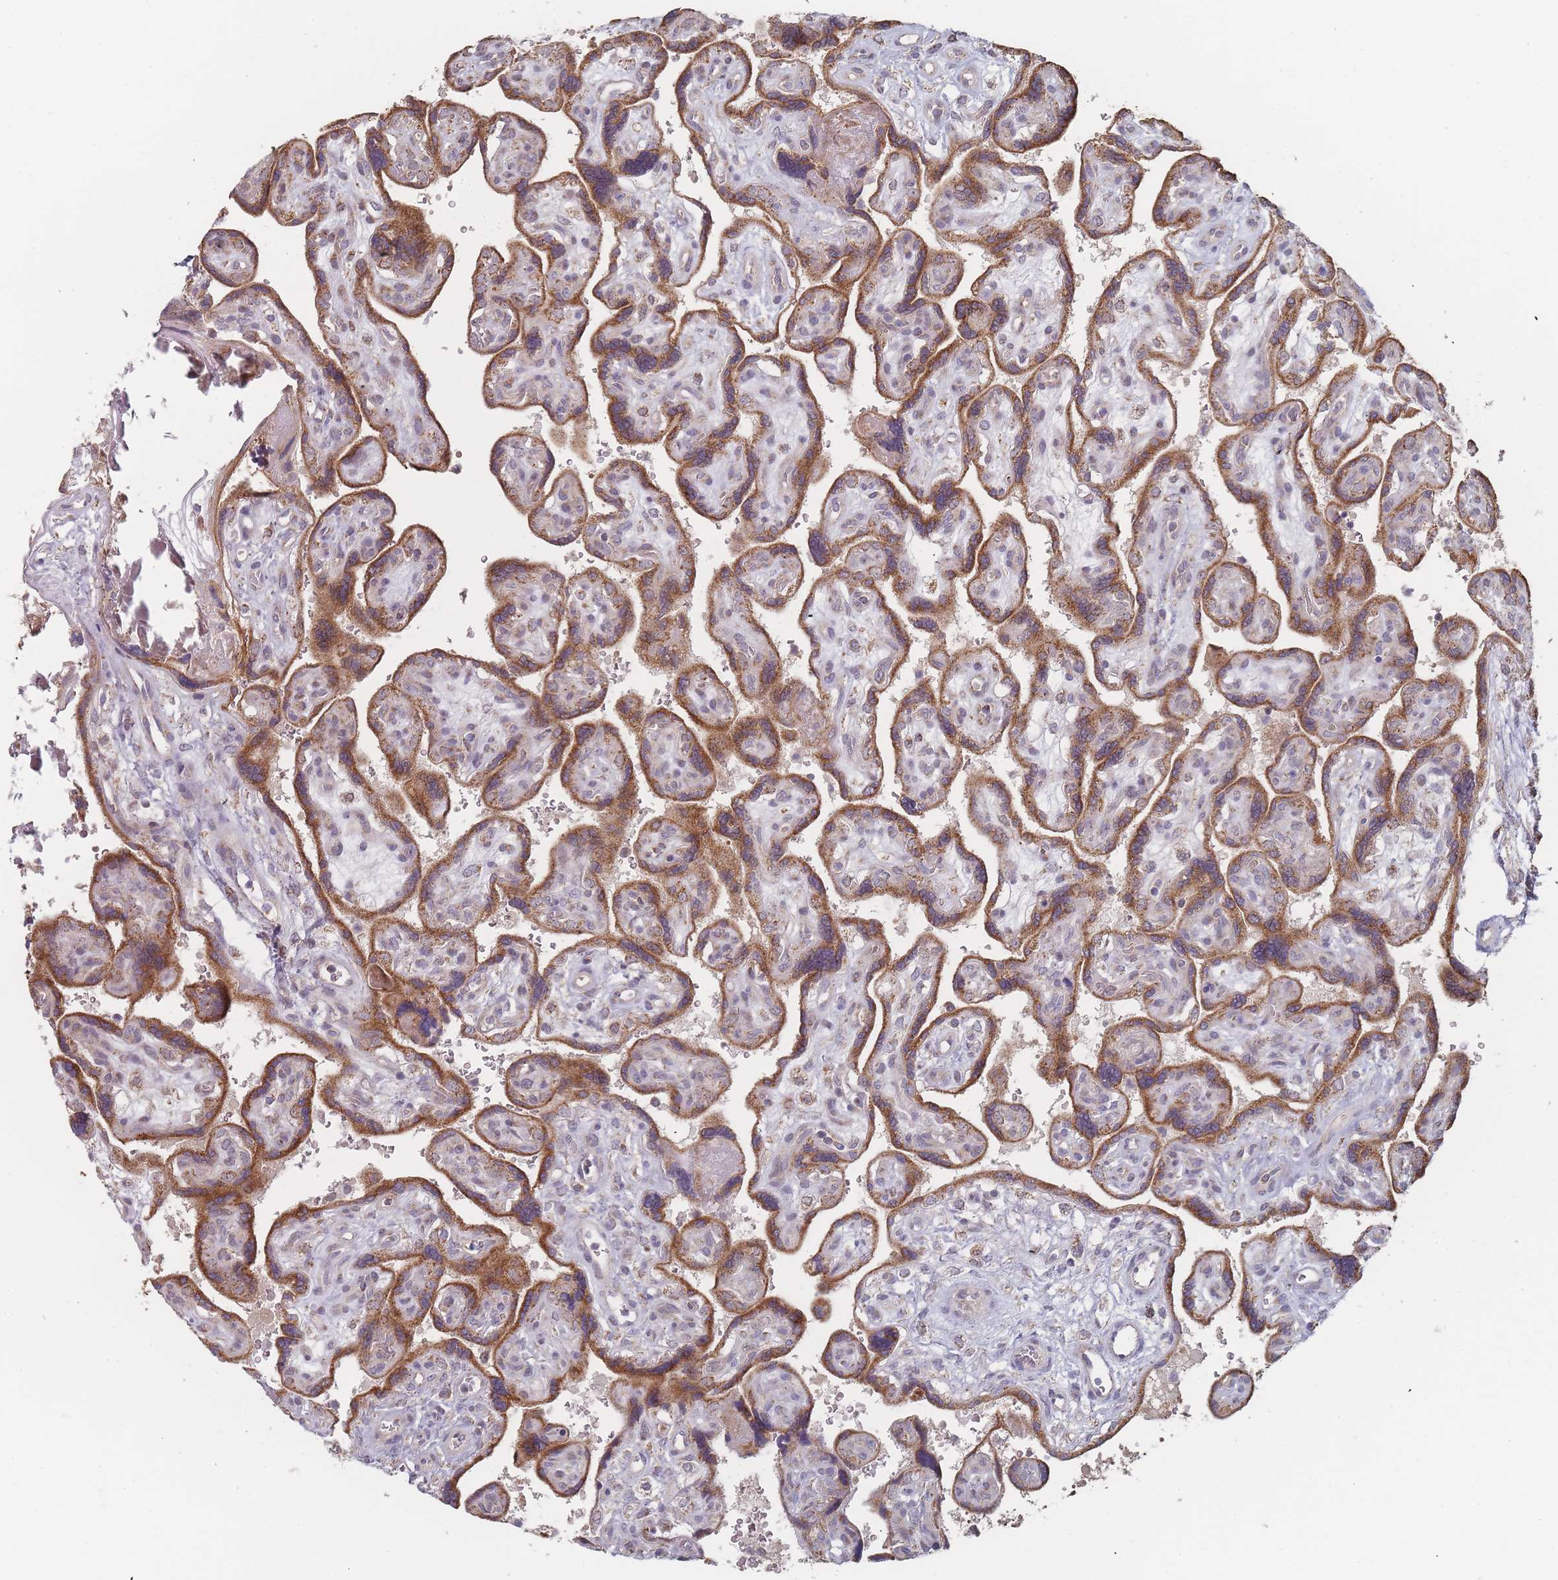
{"staining": {"intensity": "moderate", "quantity": ">75%", "location": "cytoplasmic/membranous"}, "tissue": "placenta", "cell_type": "Decidual cells", "image_type": "normal", "snomed": [{"axis": "morphology", "description": "Normal tissue, NOS"}, {"axis": "topography", "description": "Placenta"}], "caption": "Protein staining of unremarkable placenta demonstrates moderate cytoplasmic/membranous positivity in about >75% of decidual cells.", "gene": "PSMB3", "patient": {"sex": "female", "age": 39}}